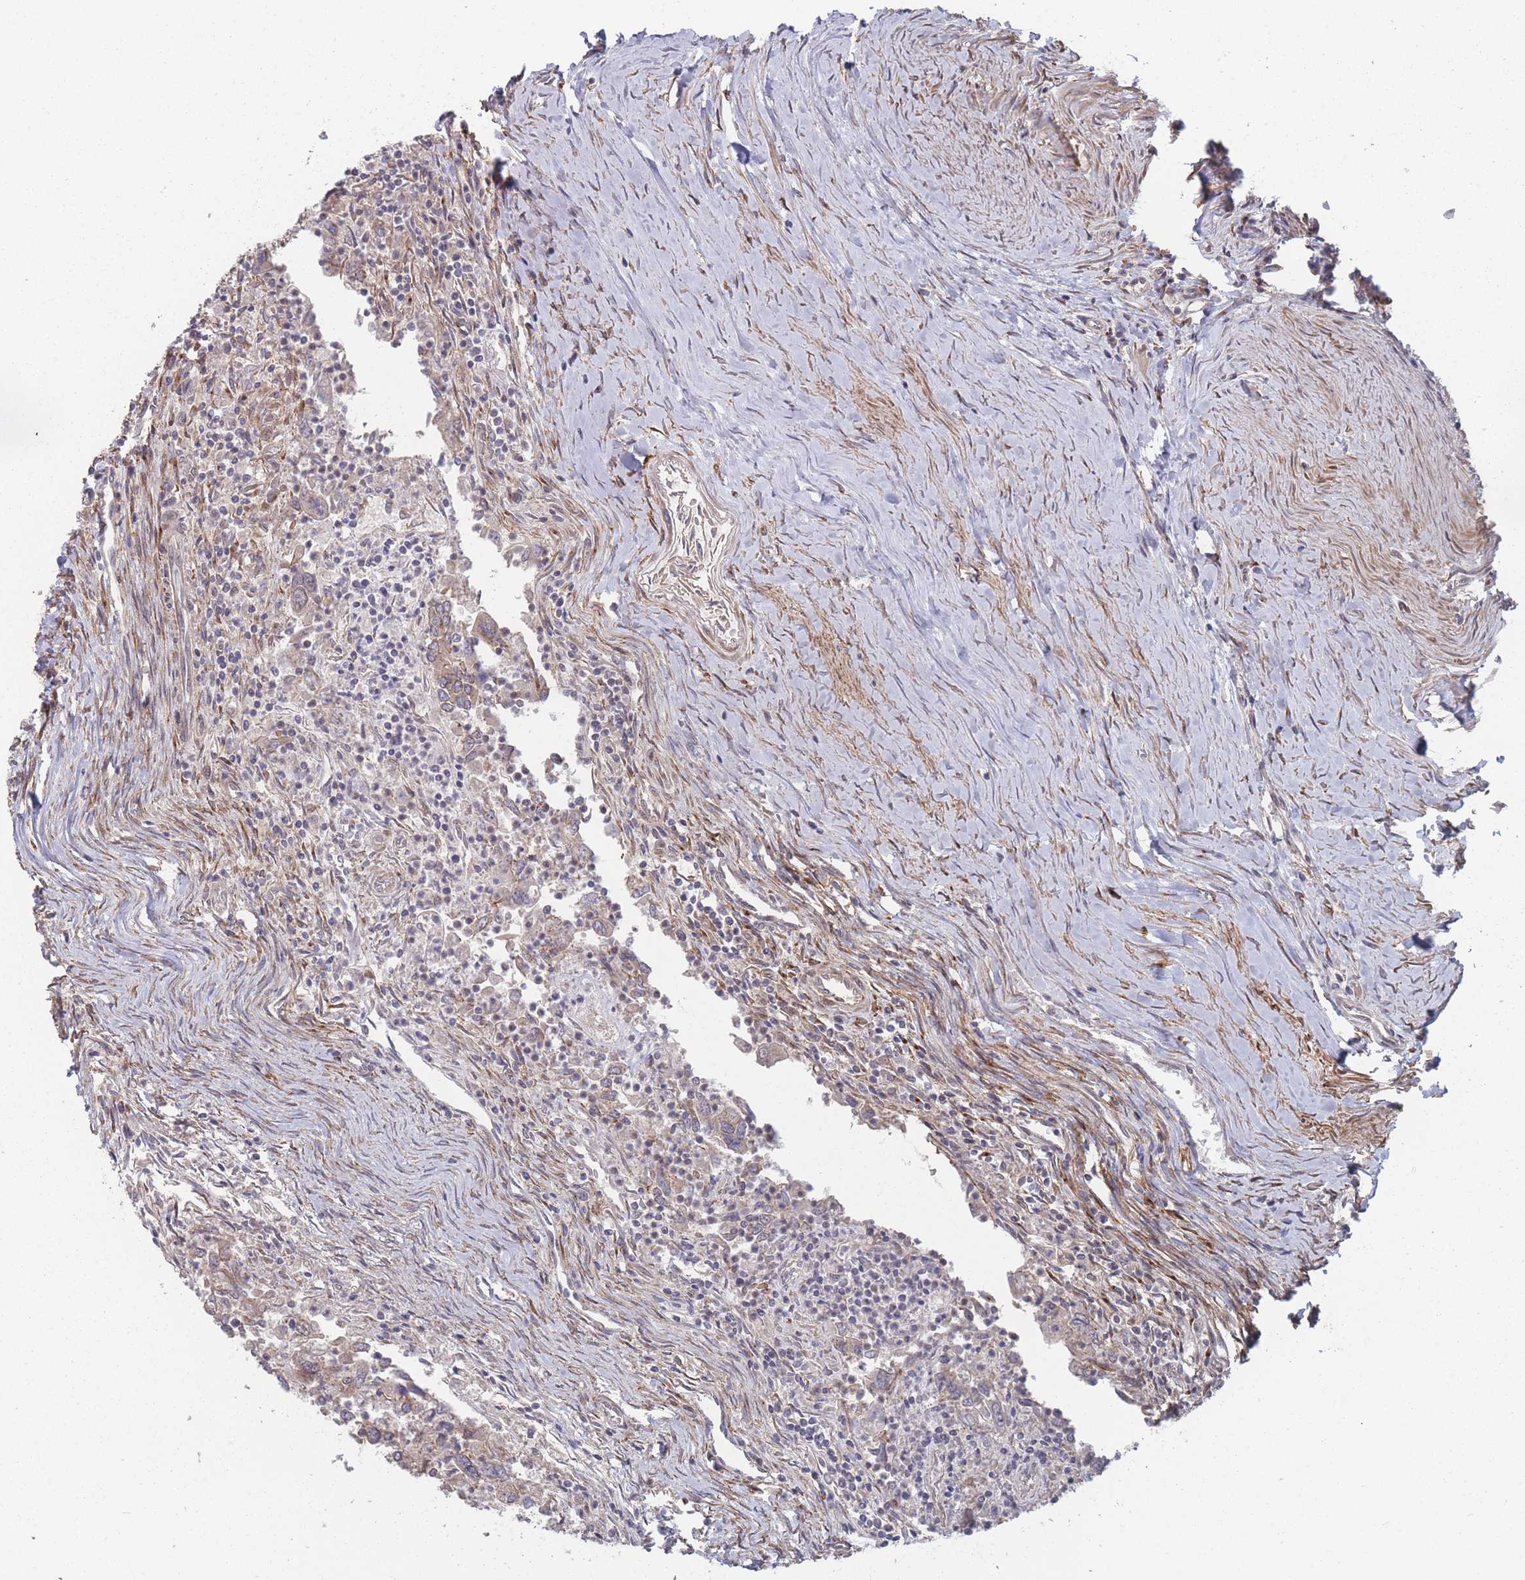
{"staining": {"intensity": "weak", "quantity": "25%-75%", "location": "cytoplasmic/membranous,nuclear"}, "tissue": "colorectal cancer", "cell_type": "Tumor cells", "image_type": "cancer", "snomed": [{"axis": "morphology", "description": "Adenocarcinoma, NOS"}, {"axis": "topography", "description": "Colon"}], "caption": "The immunohistochemical stain shows weak cytoplasmic/membranous and nuclear expression in tumor cells of colorectal adenocarcinoma tissue.", "gene": "CNTRL", "patient": {"sex": "female", "age": 67}}